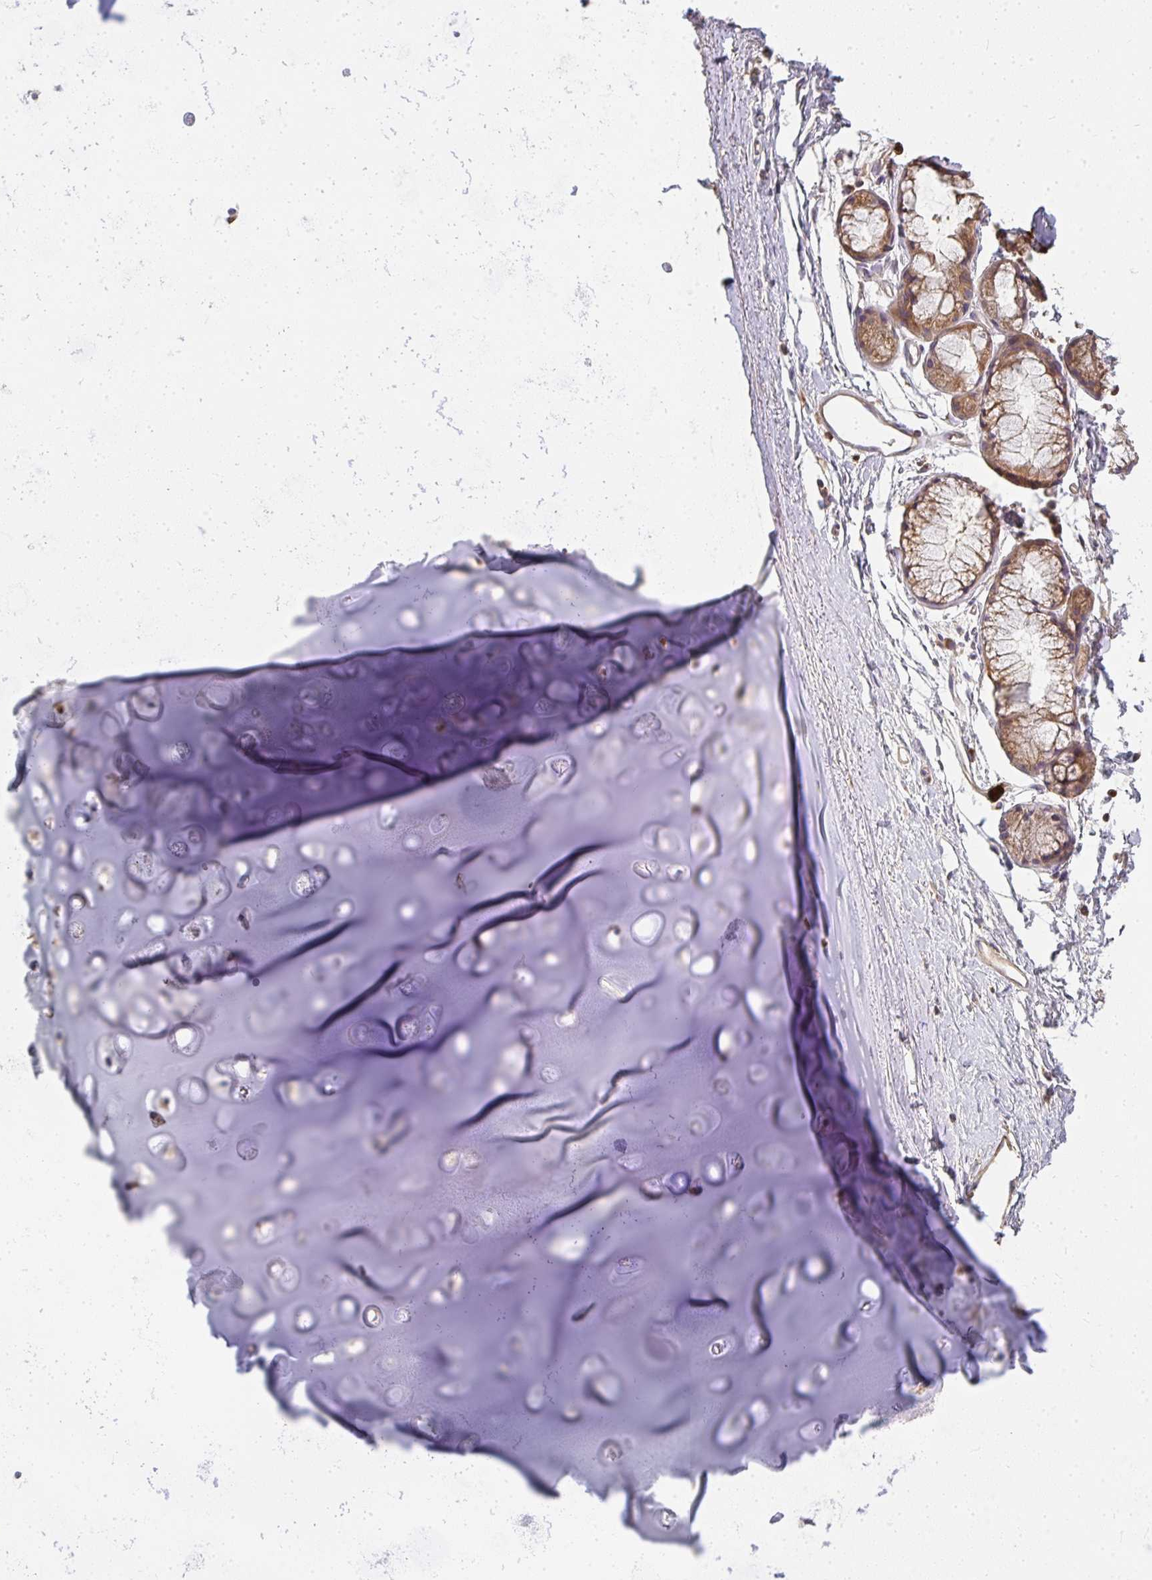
{"staining": {"intensity": "negative", "quantity": "none", "location": "none"}, "tissue": "adipose tissue", "cell_type": "Adipocytes", "image_type": "normal", "snomed": [{"axis": "morphology", "description": "Normal tissue, NOS"}, {"axis": "topography", "description": "Lymph node"}, {"axis": "topography", "description": "Cartilage tissue"}, {"axis": "topography", "description": "Bronchus"}], "caption": "Immunohistochemistry histopathology image of unremarkable adipose tissue stained for a protein (brown), which demonstrates no positivity in adipocytes.", "gene": "CNTRL", "patient": {"sex": "female", "age": 70}}